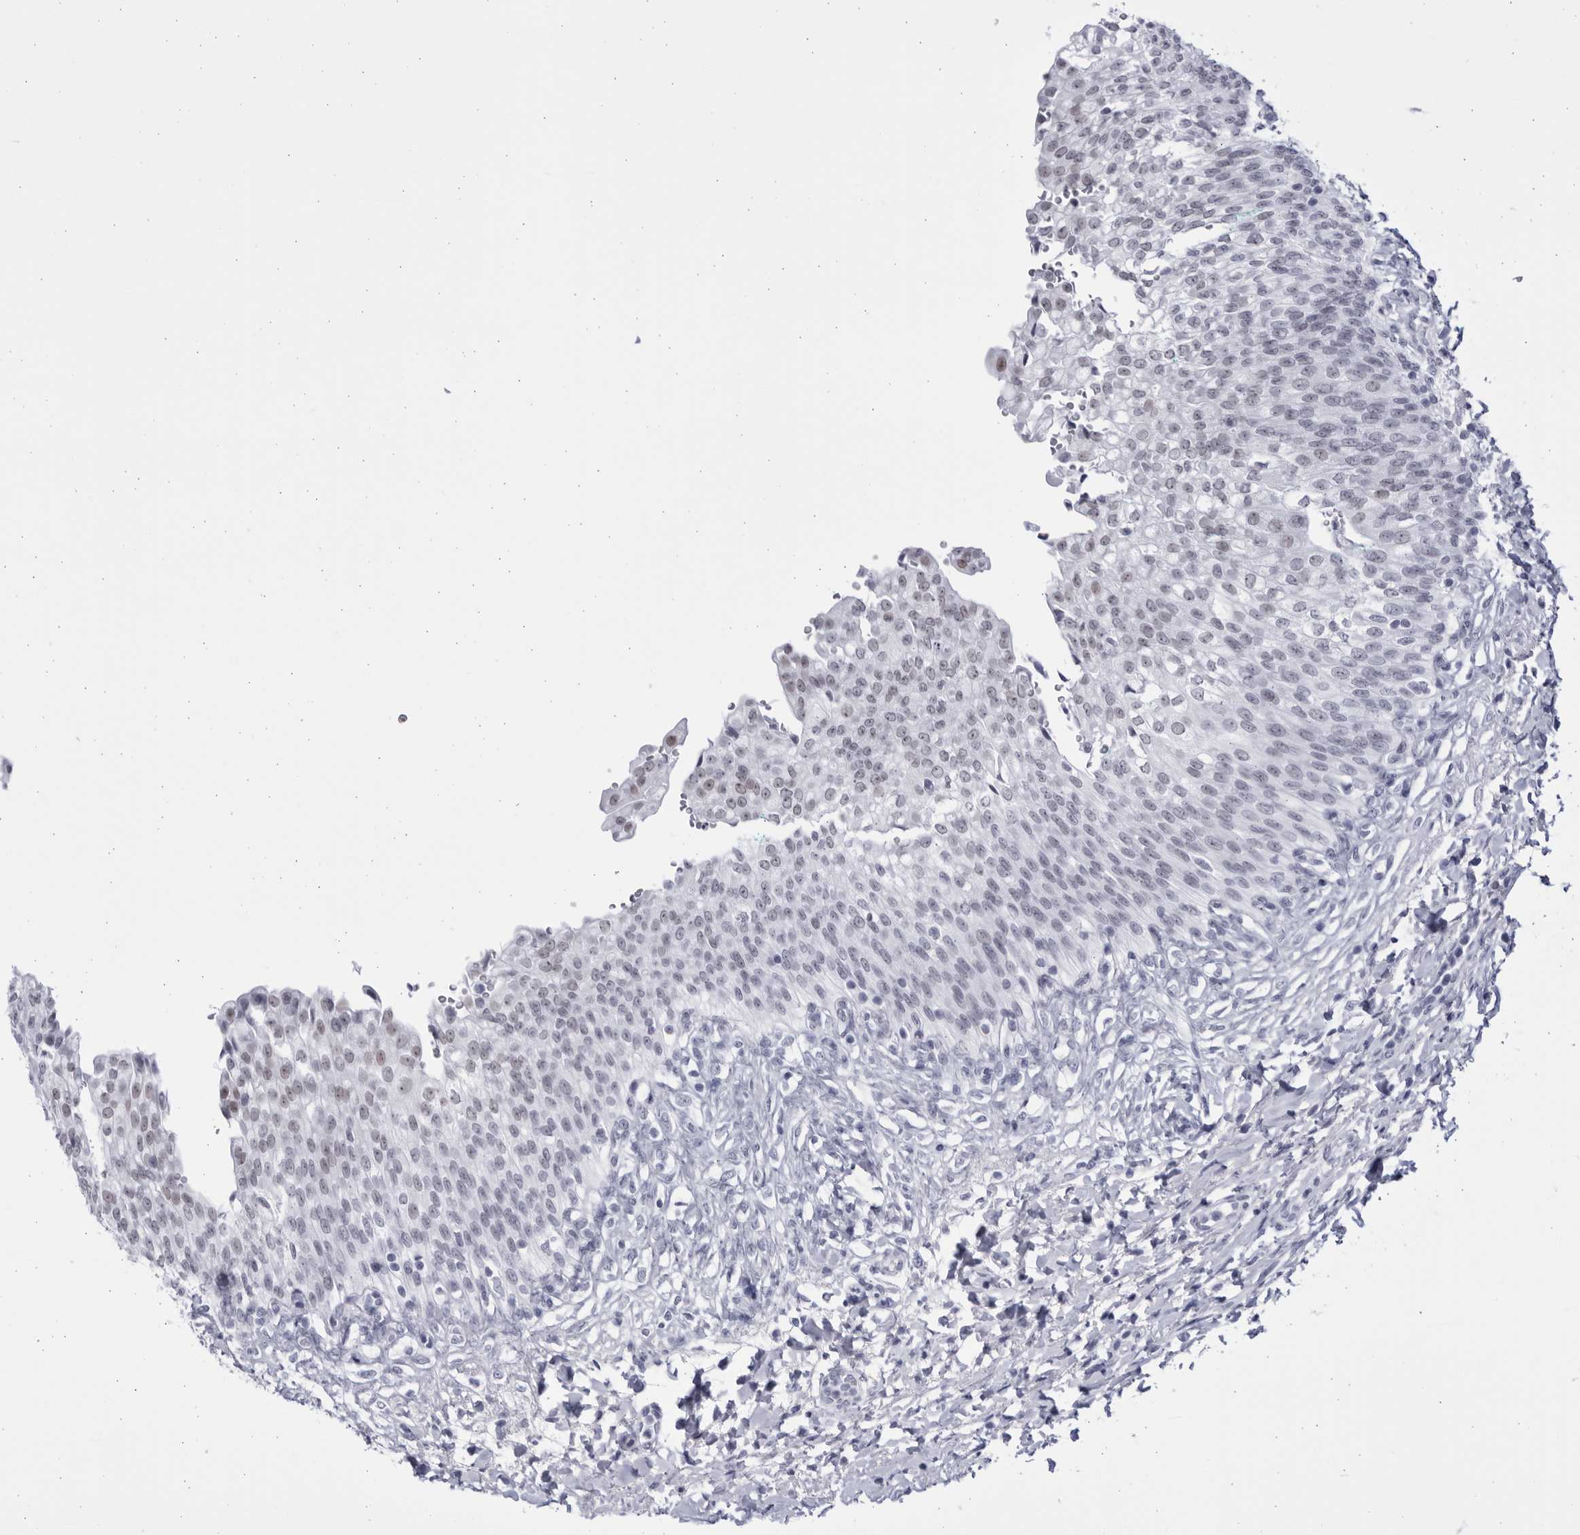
{"staining": {"intensity": "weak", "quantity": "25%-75%", "location": "nuclear"}, "tissue": "urinary bladder", "cell_type": "Urothelial cells", "image_type": "normal", "snomed": [{"axis": "morphology", "description": "Urothelial carcinoma, High grade"}, {"axis": "topography", "description": "Urinary bladder"}], "caption": "Urothelial cells exhibit low levels of weak nuclear staining in approximately 25%-75% of cells in normal human urinary bladder. The staining is performed using DAB brown chromogen to label protein expression. The nuclei are counter-stained blue using hematoxylin.", "gene": "CCDC181", "patient": {"sex": "male", "age": 46}}